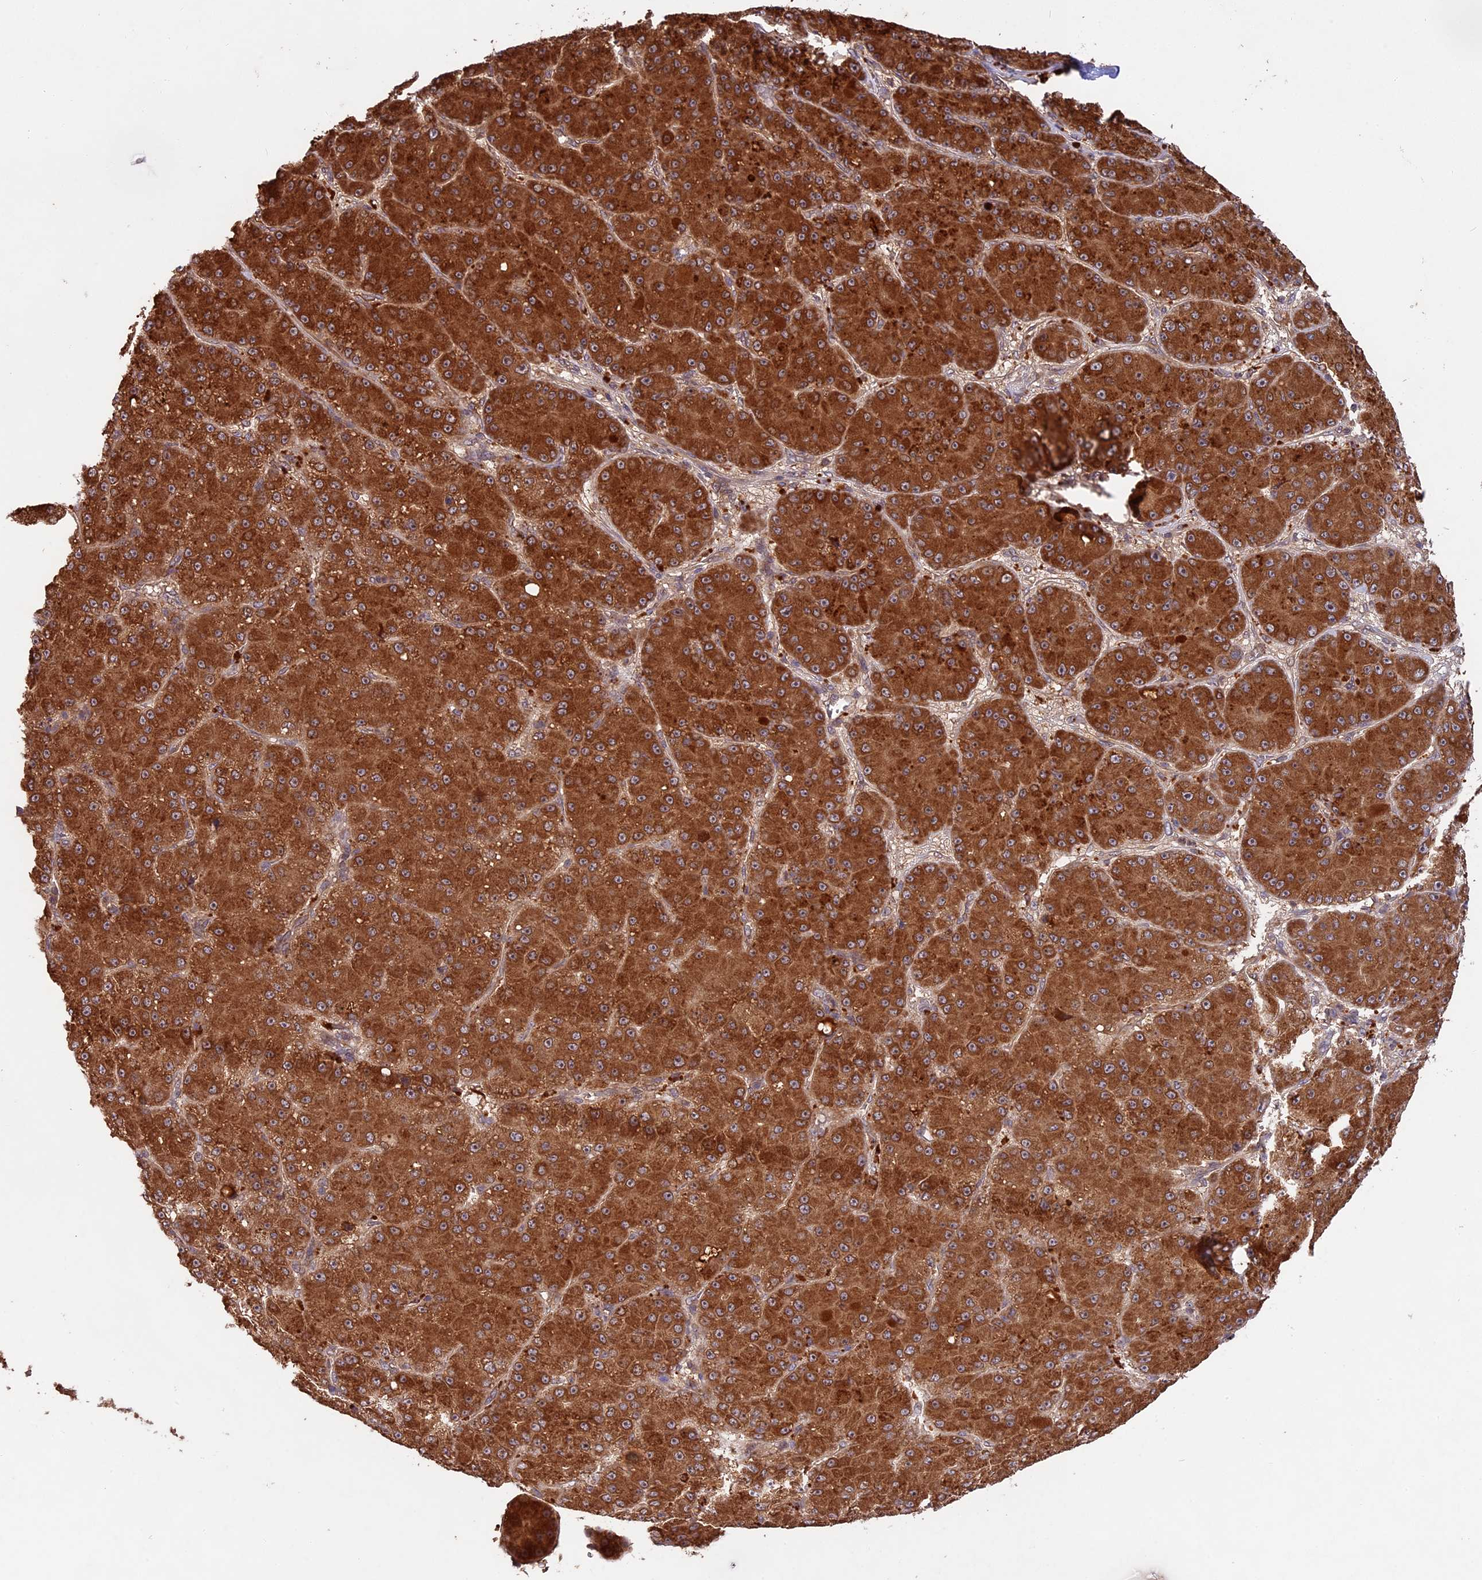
{"staining": {"intensity": "strong", "quantity": ">75%", "location": "cytoplasmic/membranous"}, "tissue": "liver cancer", "cell_type": "Tumor cells", "image_type": "cancer", "snomed": [{"axis": "morphology", "description": "Carcinoma, Hepatocellular, NOS"}, {"axis": "topography", "description": "Liver"}], "caption": "Immunohistochemical staining of liver hepatocellular carcinoma reveals strong cytoplasmic/membranous protein positivity in about >75% of tumor cells. The protein of interest is stained brown, and the nuclei are stained in blue (DAB (3,3'-diaminobenzidine) IHC with brightfield microscopy, high magnification).", "gene": "CHAC1", "patient": {"sex": "male", "age": 67}}